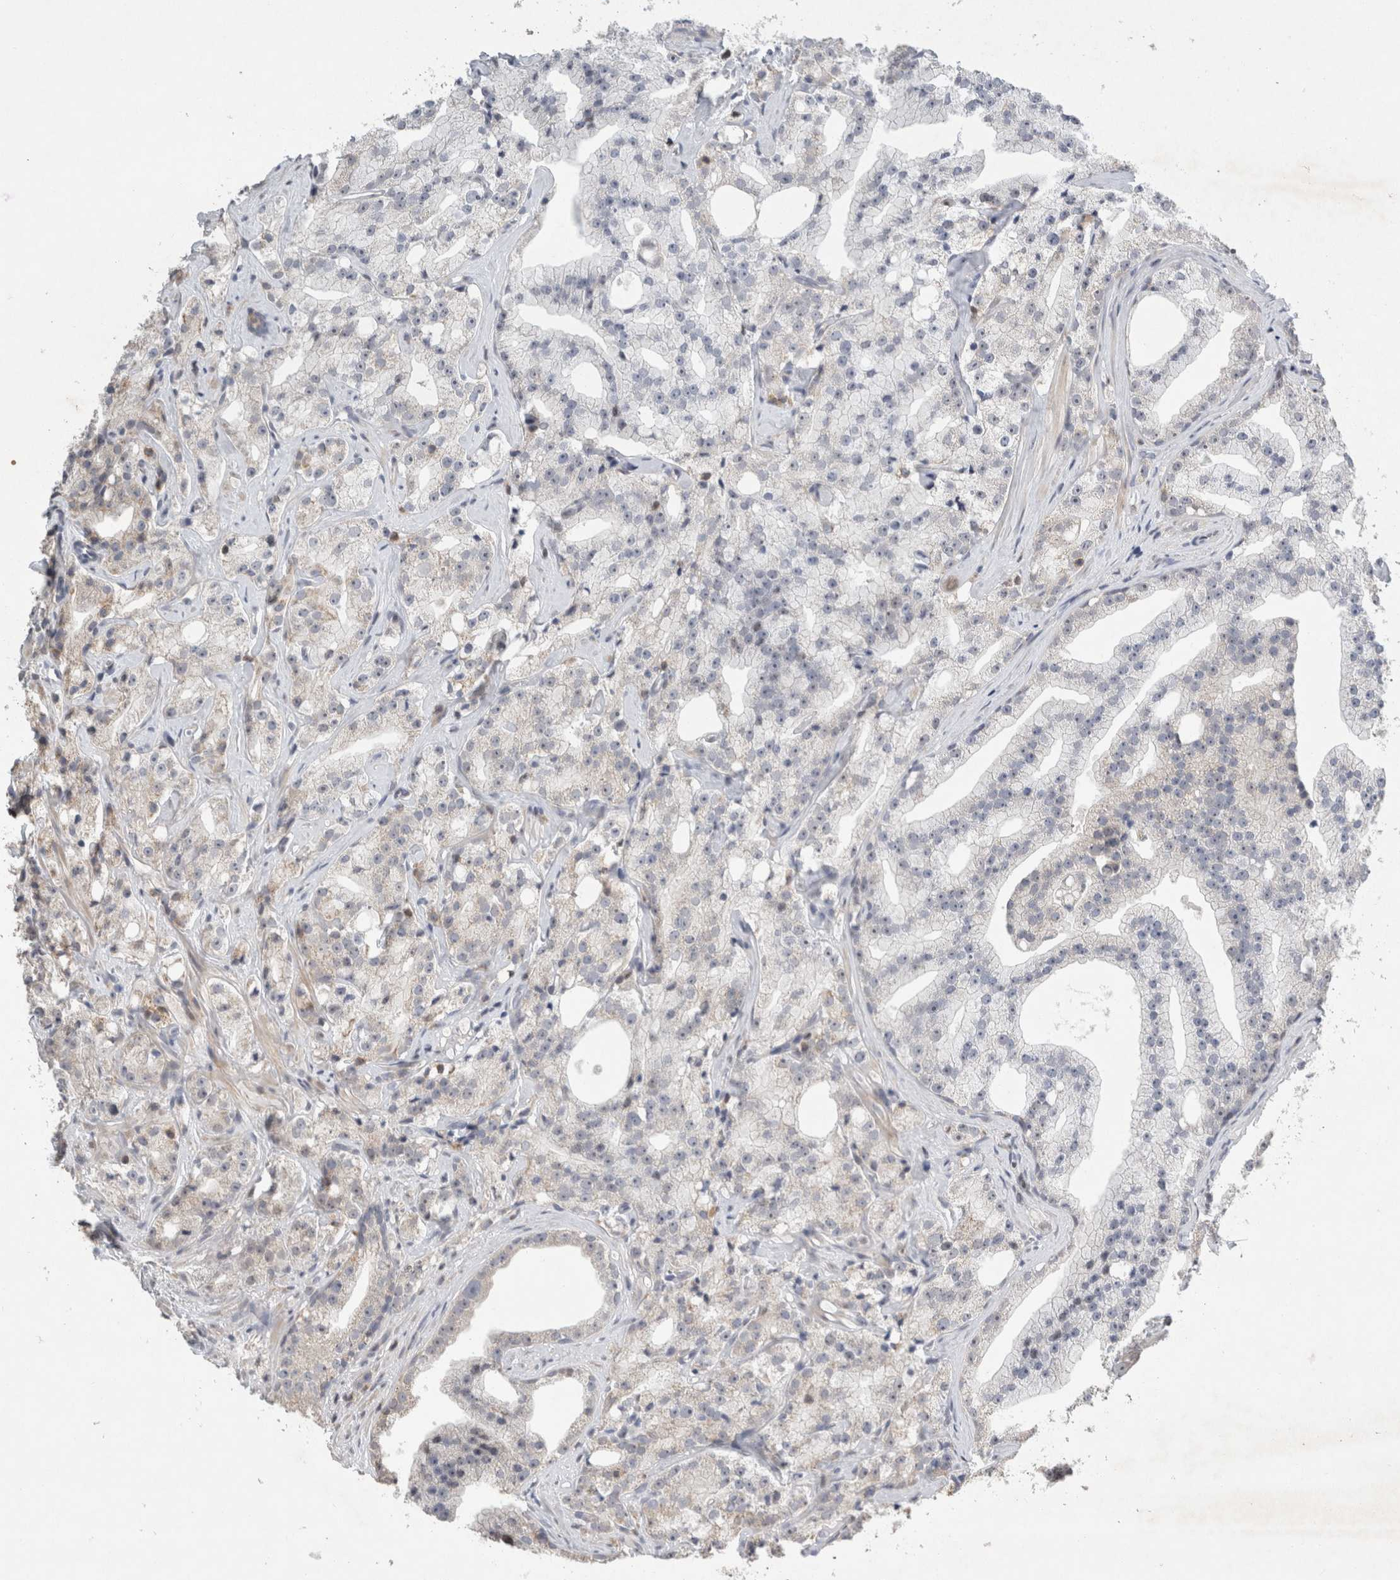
{"staining": {"intensity": "negative", "quantity": "none", "location": "none"}, "tissue": "prostate cancer", "cell_type": "Tumor cells", "image_type": "cancer", "snomed": [{"axis": "morphology", "description": "Adenocarcinoma, High grade"}, {"axis": "topography", "description": "Prostate"}], "caption": "Tumor cells are negative for protein expression in human prostate cancer.", "gene": "AGMAT", "patient": {"sex": "male", "age": 64}}